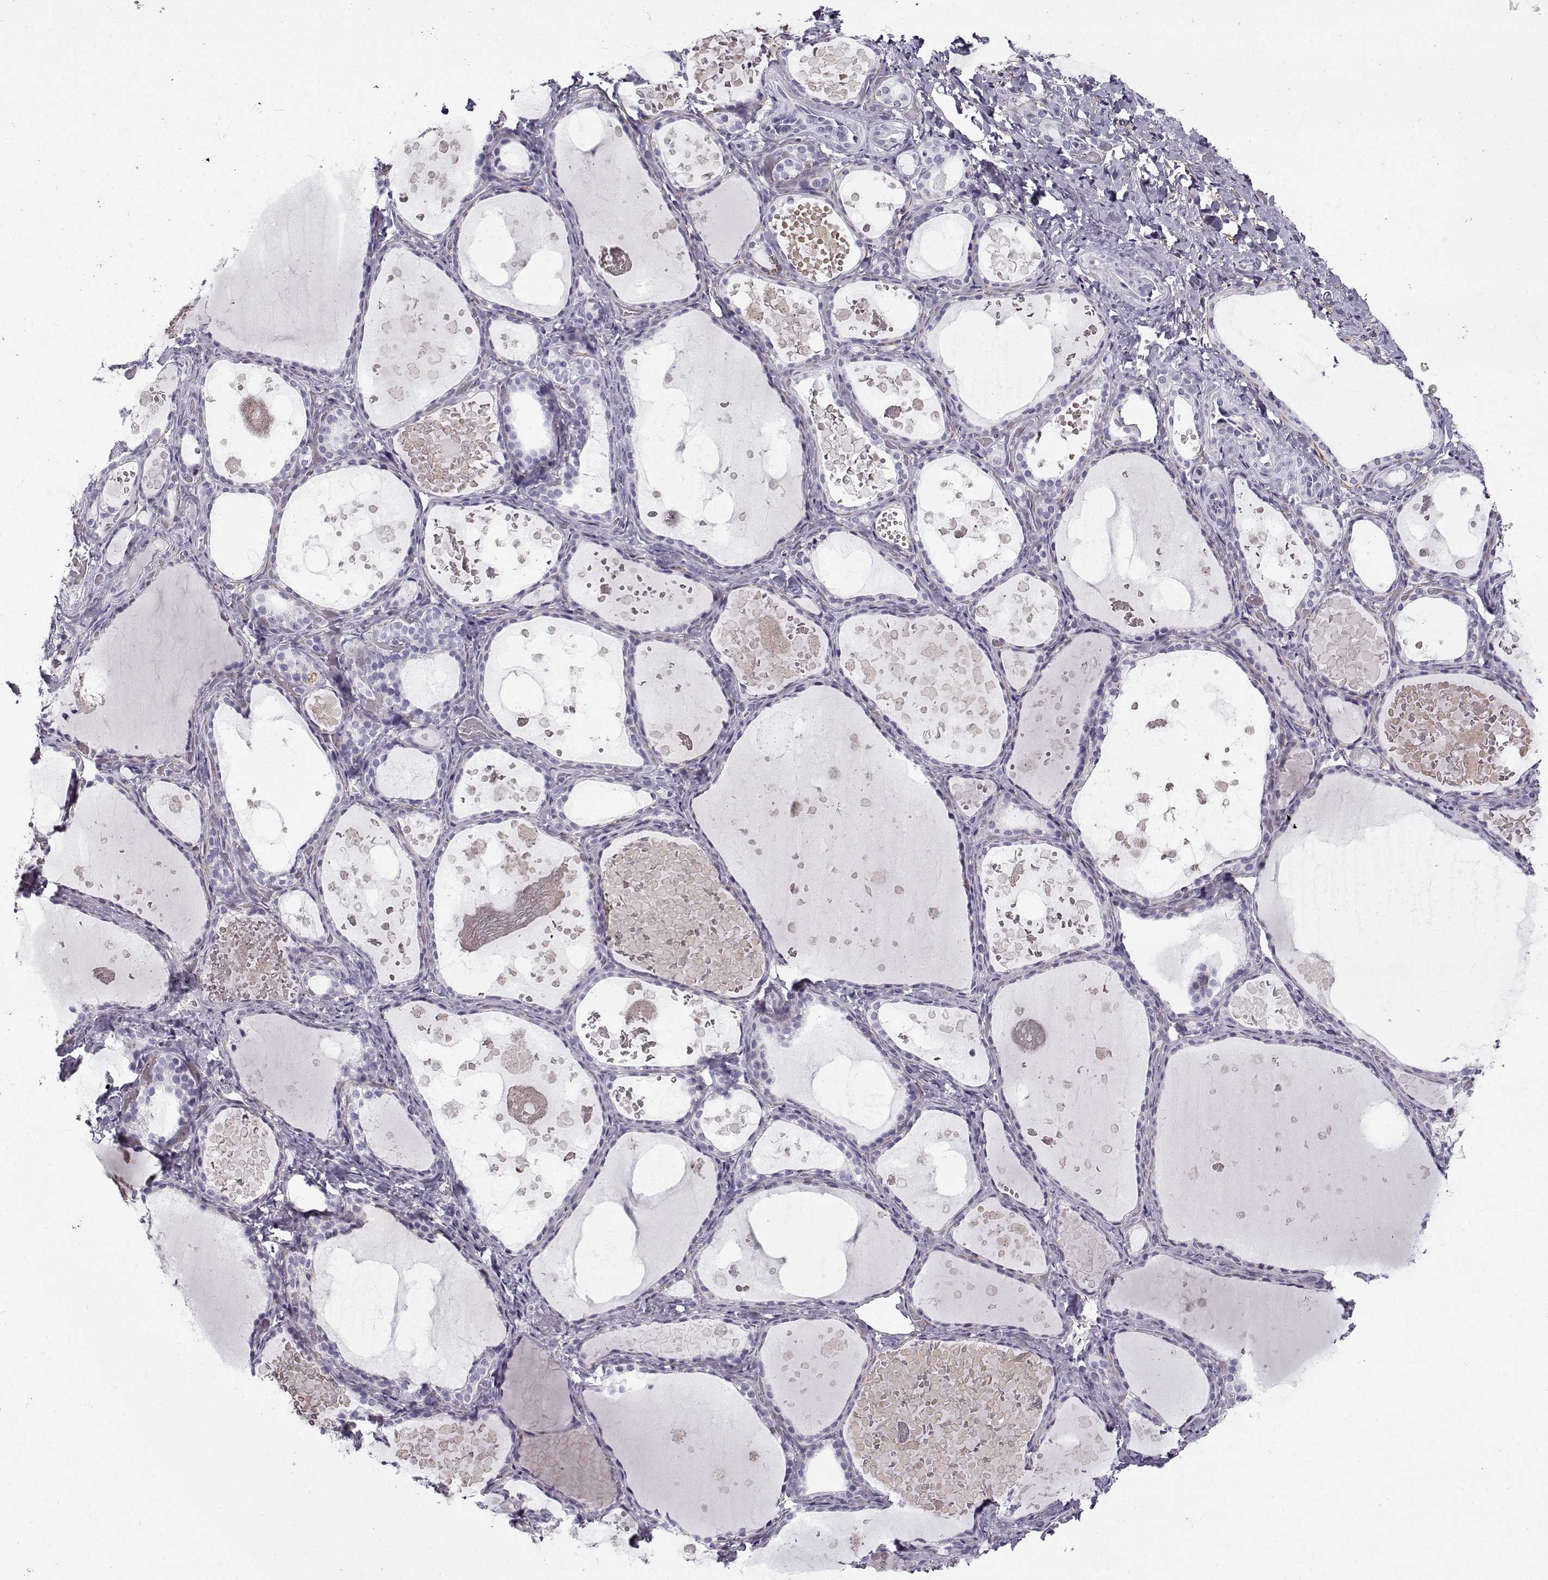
{"staining": {"intensity": "negative", "quantity": "none", "location": "none"}, "tissue": "thyroid gland", "cell_type": "Glandular cells", "image_type": "normal", "snomed": [{"axis": "morphology", "description": "Normal tissue, NOS"}, {"axis": "topography", "description": "Thyroid gland"}], "caption": "This is a photomicrograph of IHC staining of benign thyroid gland, which shows no expression in glandular cells. Brightfield microscopy of IHC stained with DAB (brown) and hematoxylin (blue), captured at high magnification.", "gene": "GTSF1L", "patient": {"sex": "female", "age": 56}}